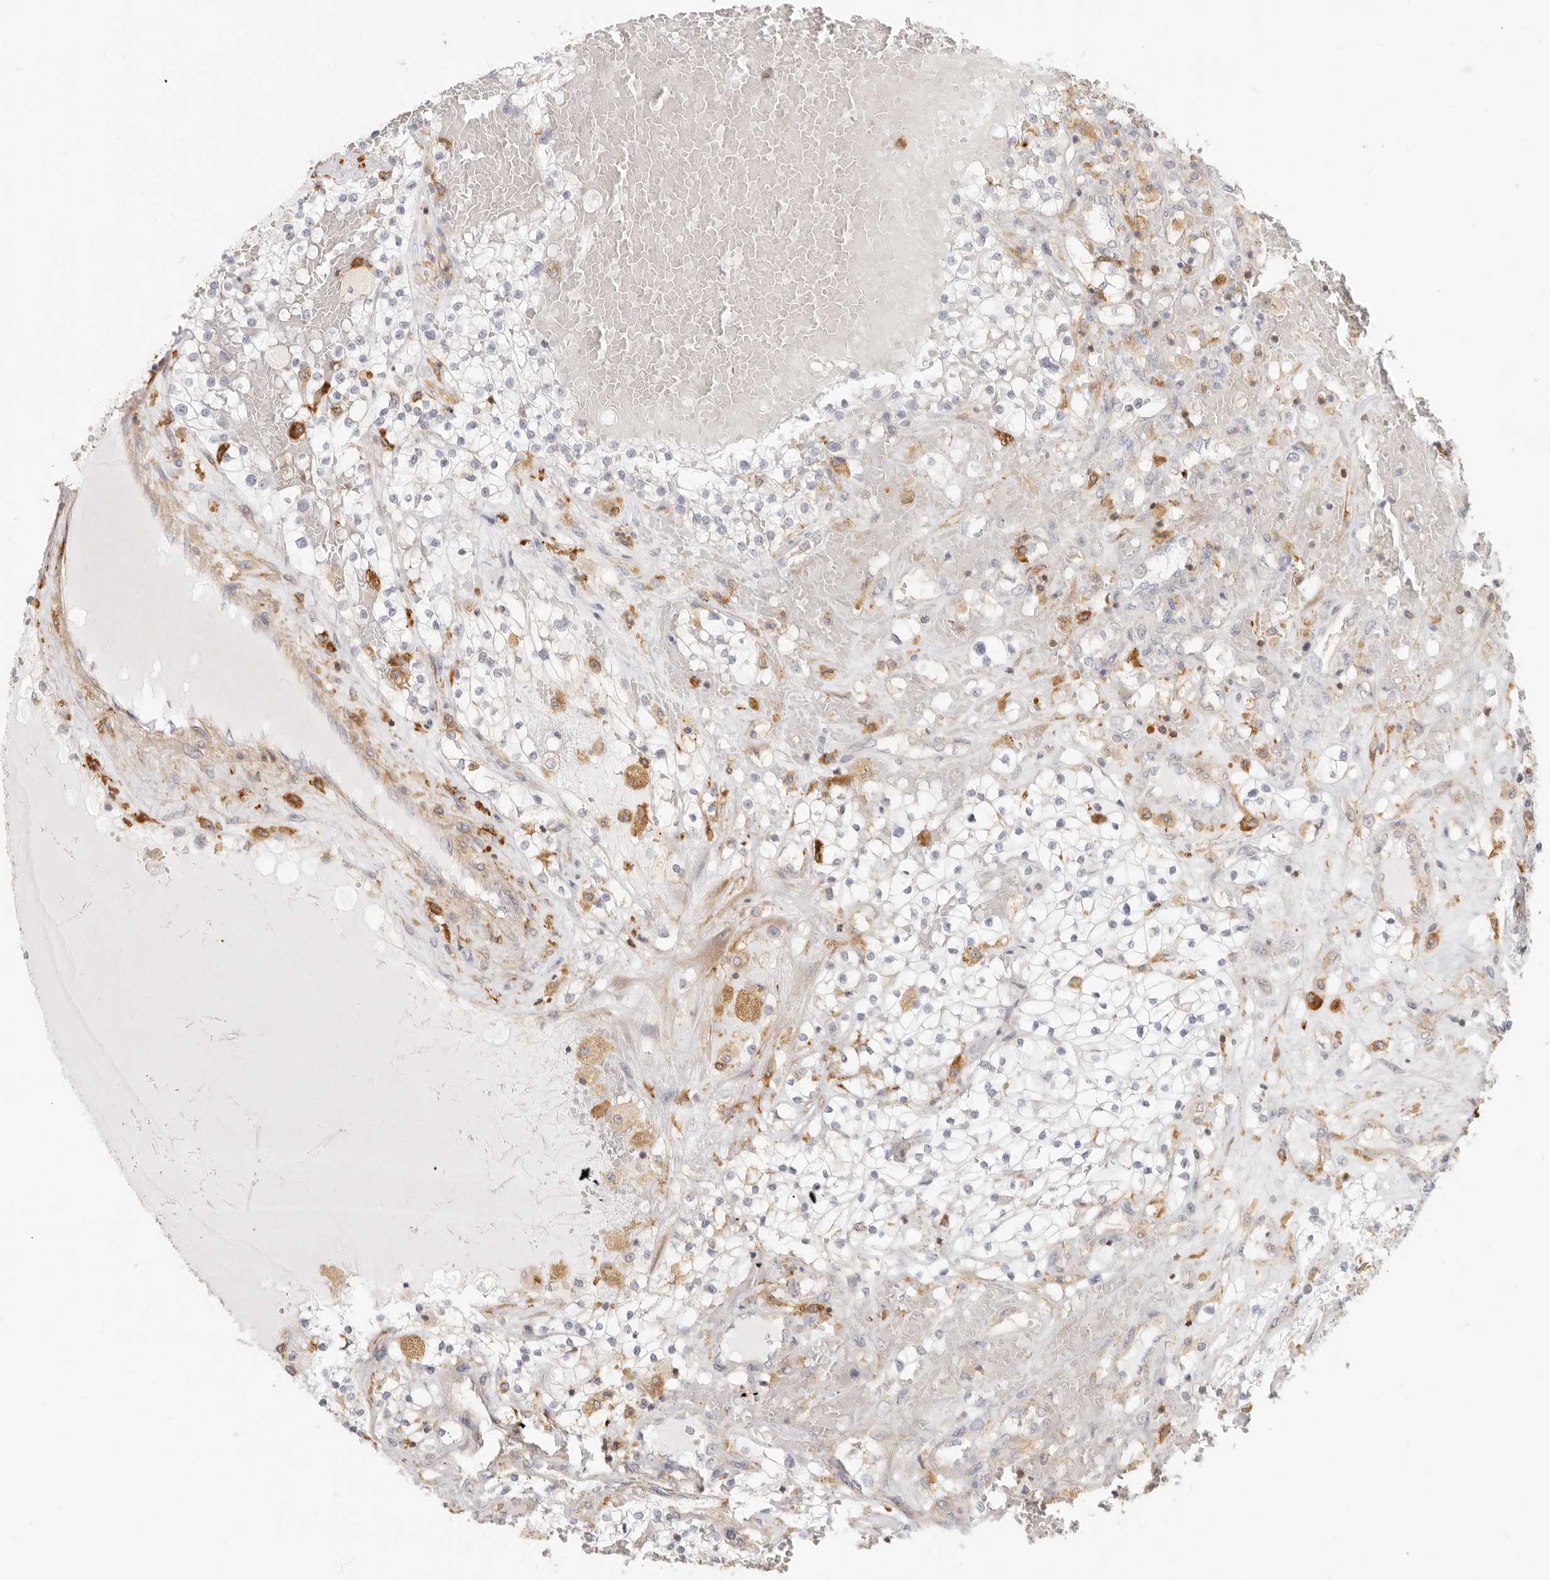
{"staining": {"intensity": "negative", "quantity": "none", "location": "none"}, "tissue": "renal cancer", "cell_type": "Tumor cells", "image_type": "cancer", "snomed": [{"axis": "morphology", "description": "Normal tissue, NOS"}, {"axis": "morphology", "description": "Adenocarcinoma, NOS"}, {"axis": "topography", "description": "Kidney"}], "caption": "There is no significant staining in tumor cells of renal adenocarcinoma. (Immunohistochemistry, brightfield microscopy, high magnification).", "gene": "NIBAN1", "patient": {"sex": "male", "age": 68}}